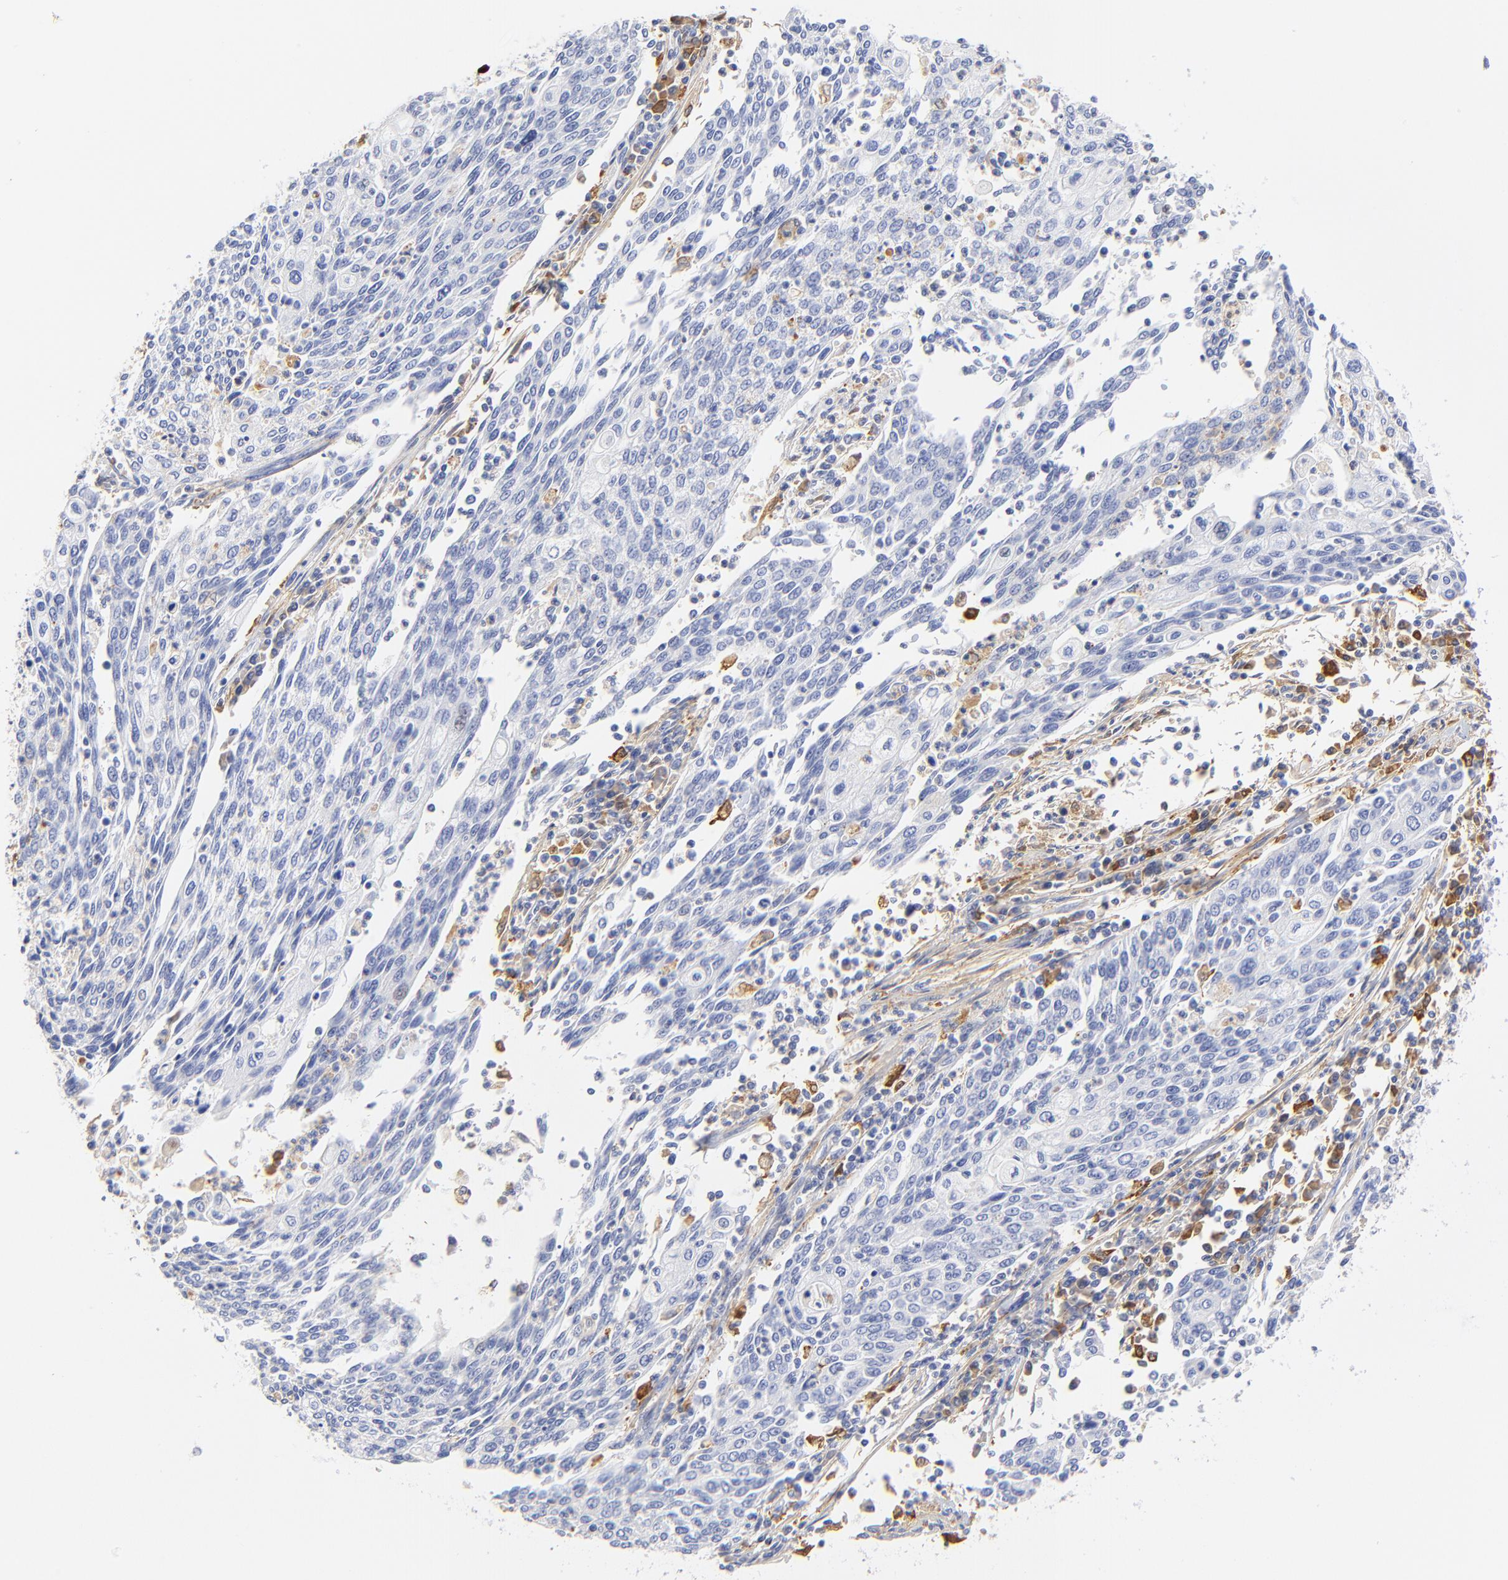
{"staining": {"intensity": "moderate", "quantity": "<25%", "location": "cytoplasmic/membranous"}, "tissue": "cervical cancer", "cell_type": "Tumor cells", "image_type": "cancer", "snomed": [{"axis": "morphology", "description": "Squamous cell carcinoma, NOS"}, {"axis": "topography", "description": "Cervix"}], "caption": "This image displays cervical squamous cell carcinoma stained with IHC to label a protein in brown. The cytoplasmic/membranous of tumor cells show moderate positivity for the protein. Nuclei are counter-stained blue.", "gene": "MDGA2", "patient": {"sex": "female", "age": 40}}